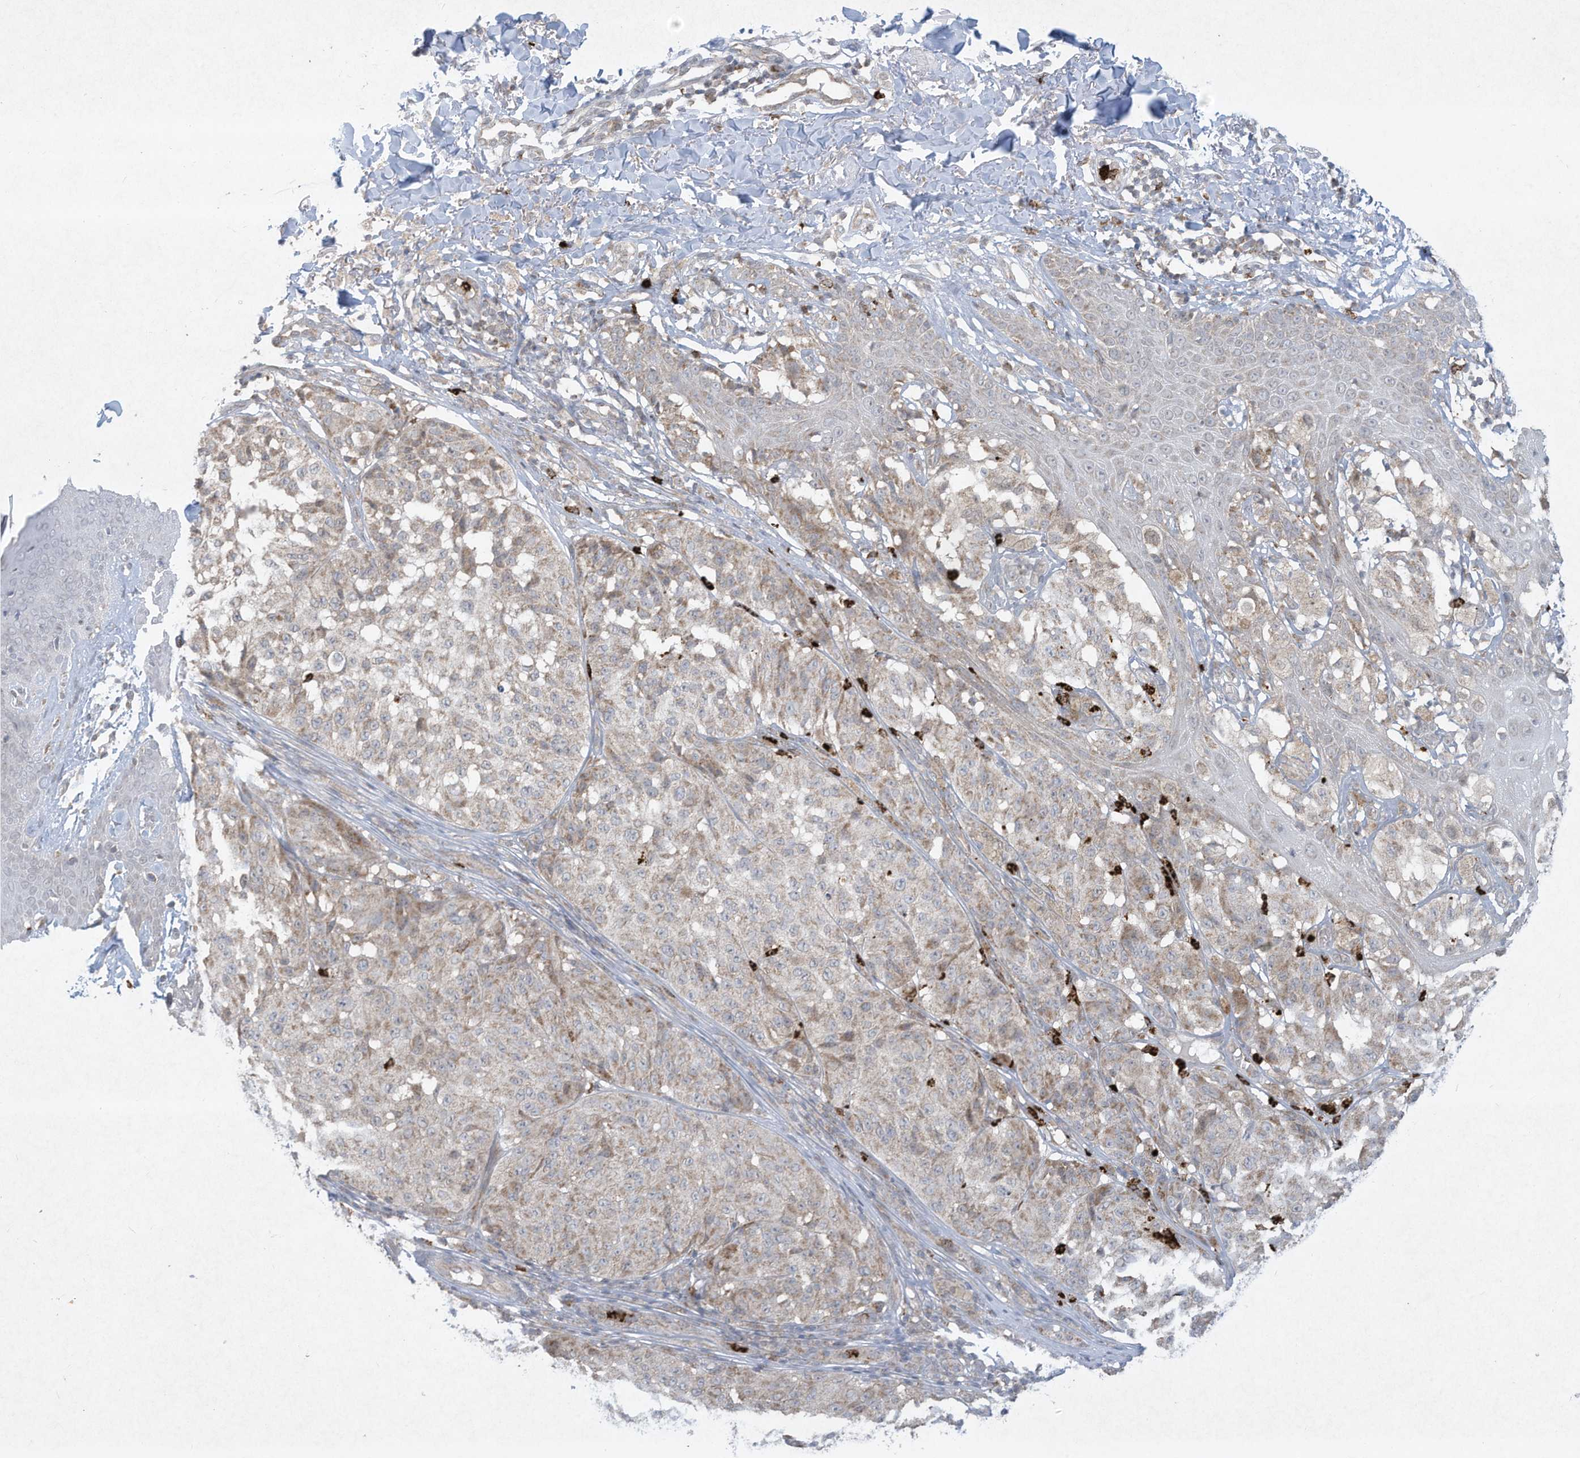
{"staining": {"intensity": "weak", "quantity": "25%-75%", "location": "cytoplasmic/membranous"}, "tissue": "melanoma", "cell_type": "Tumor cells", "image_type": "cancer", "snomed": [{"axis": "morphology", "description": "Malignant melanoma, NOS"}, {"axis": "topography", "description": "Skin"}], "caption": "There is low levels of weak cytoplasmic/membranous positivity in tumor cells of malignant melanoma, as demonstrated by immunohistochemical staining (brown color).", "gene": "CHRNA4", "patient": {"sex": "female", "age": 46}}